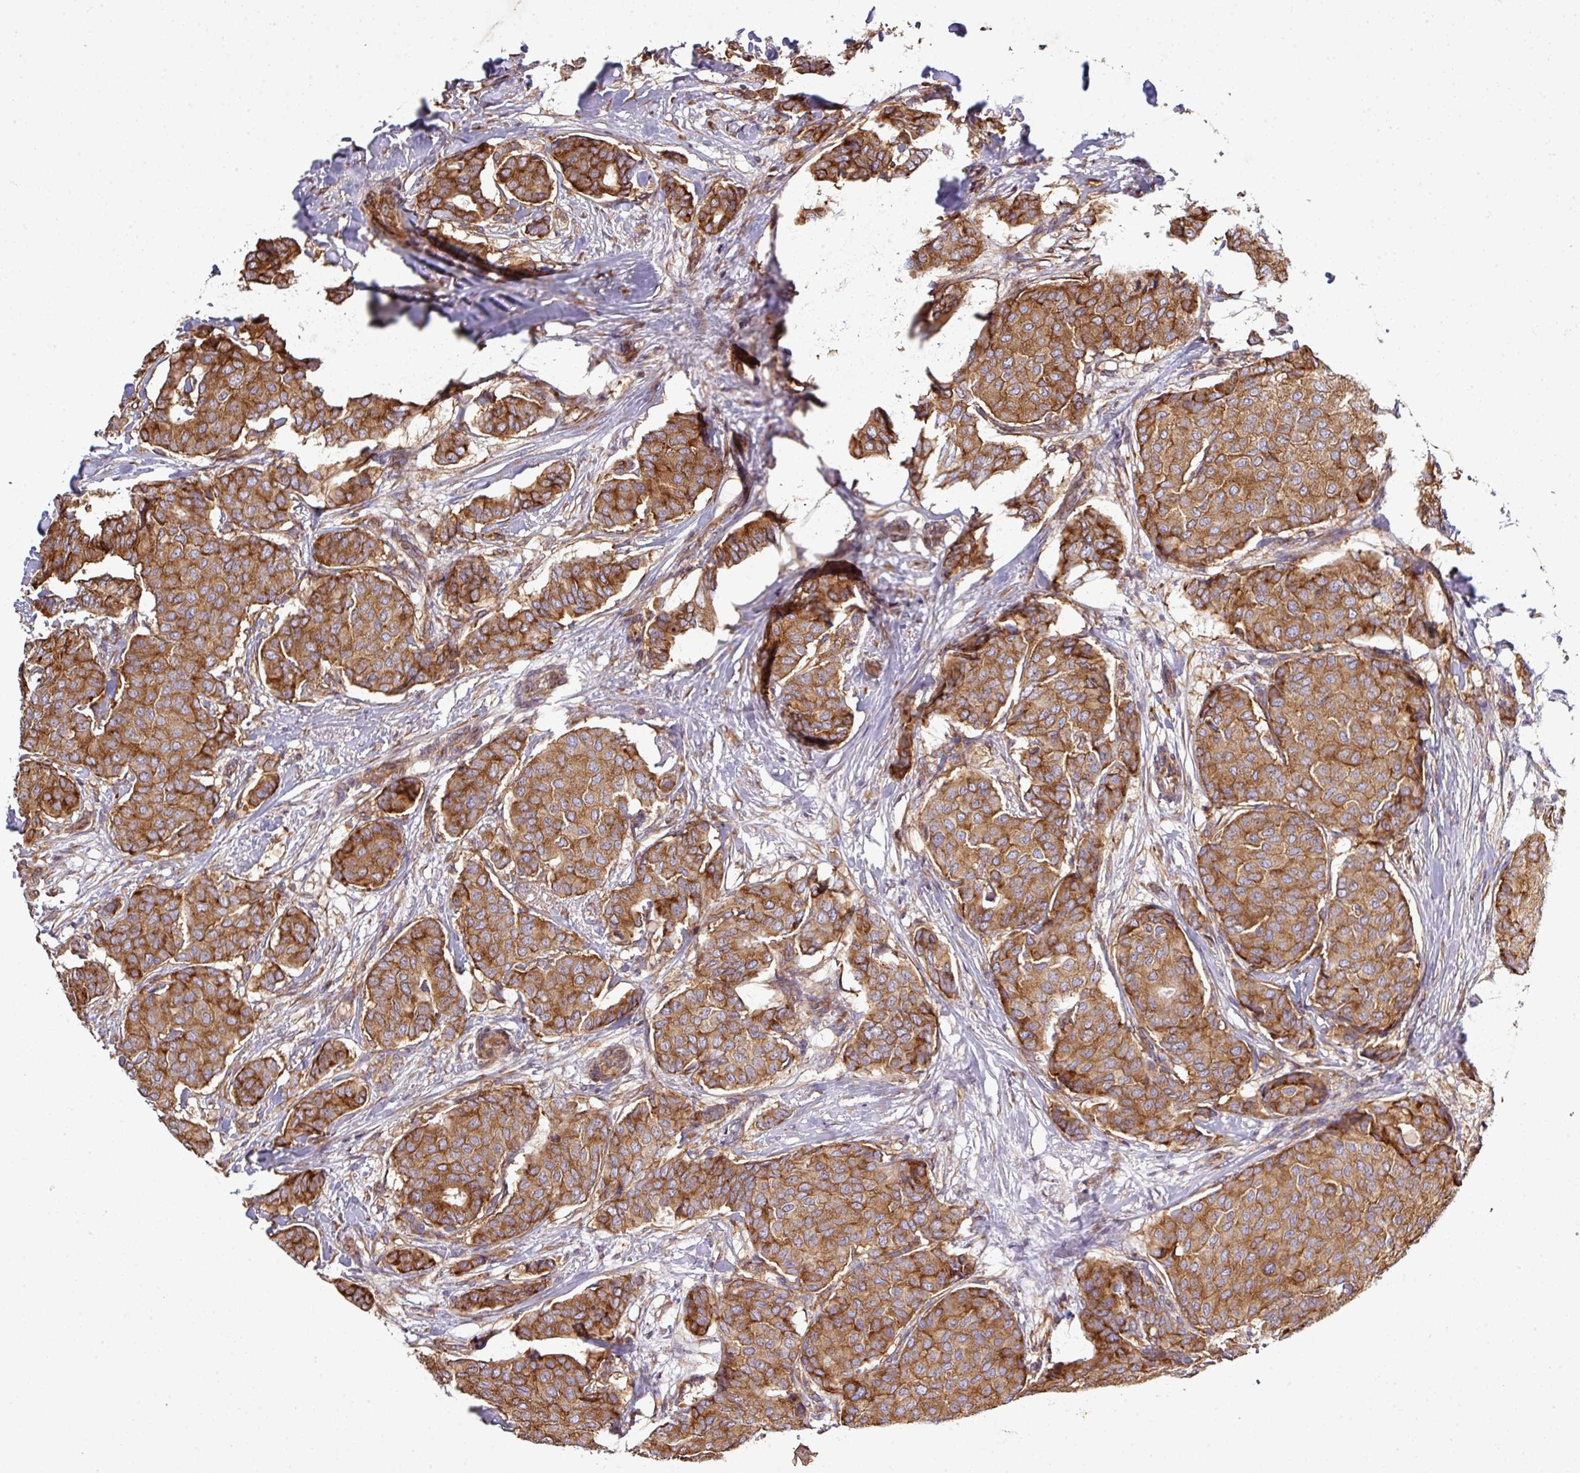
{"staining": {"intensity": "strong", "quantity": ">75%", "location": "cytoplasmic/membranous"}, "tissue": "breast cancer", "cell_type": "Tumor cells", "image_type": "cancer", "snomed": [{"axis": "morphology", "description": "Duct carcinoma"}, {"axis": "topography", "description": "Breast"}], "caption": "The histopathology image reveals immunohistochemical staining of breast cancer. There is strong cytoplasmic/membranous expression is appreciated in approximately >75% of tumor cells.", "gene": "LRRC74B", "patient": {"sex": "female", "age": 75}}